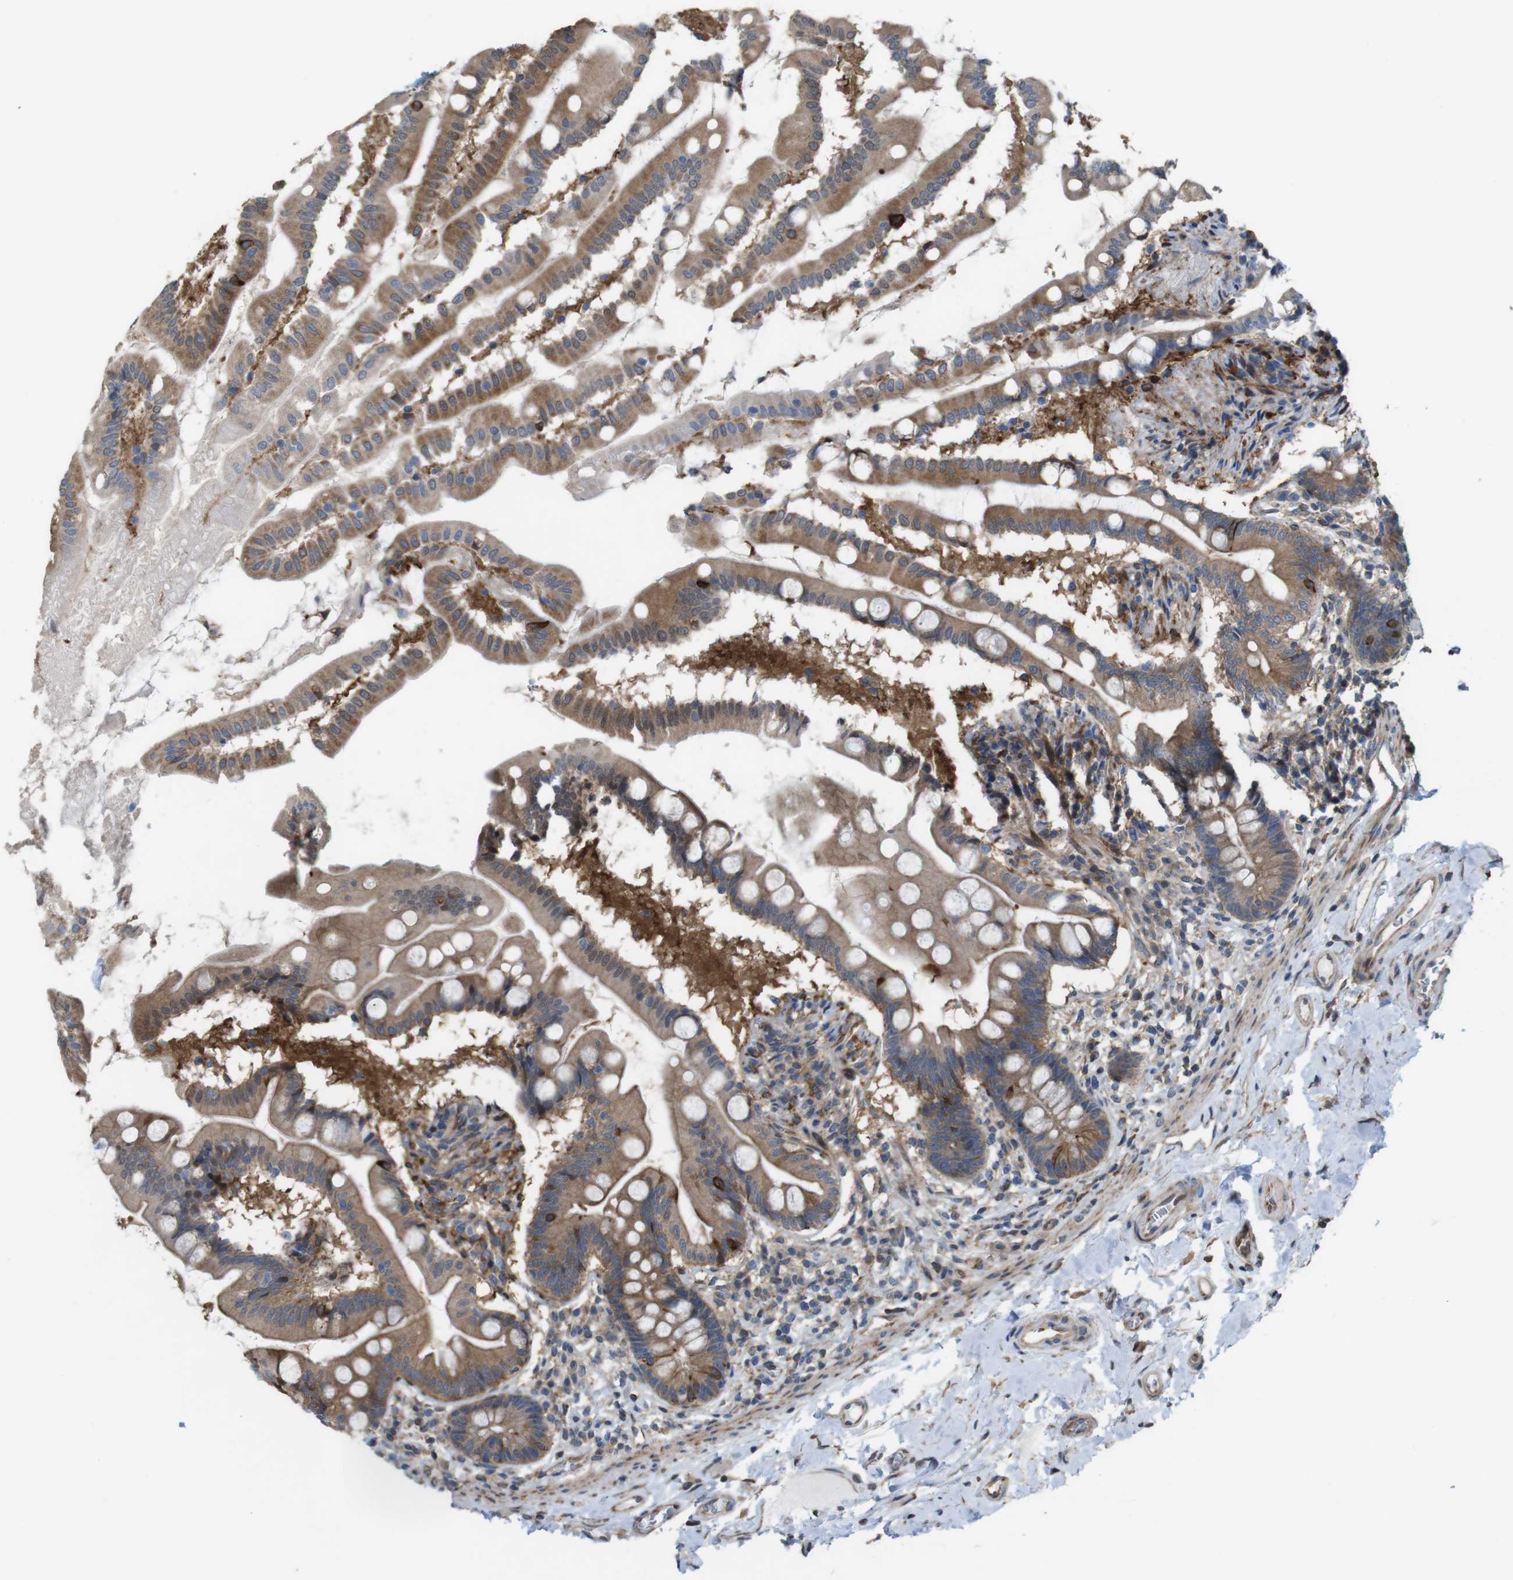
{"staining": {"intensity": "moderate", "quantity": ">75%", "location": "cytoplasmic/membranous,nuclear"}, "tissue": "small intestine", "cell_type": "Glandular cells", "image_type": "normal", "snomed": [{"axis": "morphology", "description": "Normal tissue, NOS"}, {"axis": "topography", "description": "Small intestine"}], "caption": "Small intestine stained with DAB IHC exhibits medium levels of moderate cytoplasmic/membranous,nuclear positivity in approximately >75% of glandular cells.", "gene": "PCOLCE2", "patient": {"sex": "female", "age": 56}}